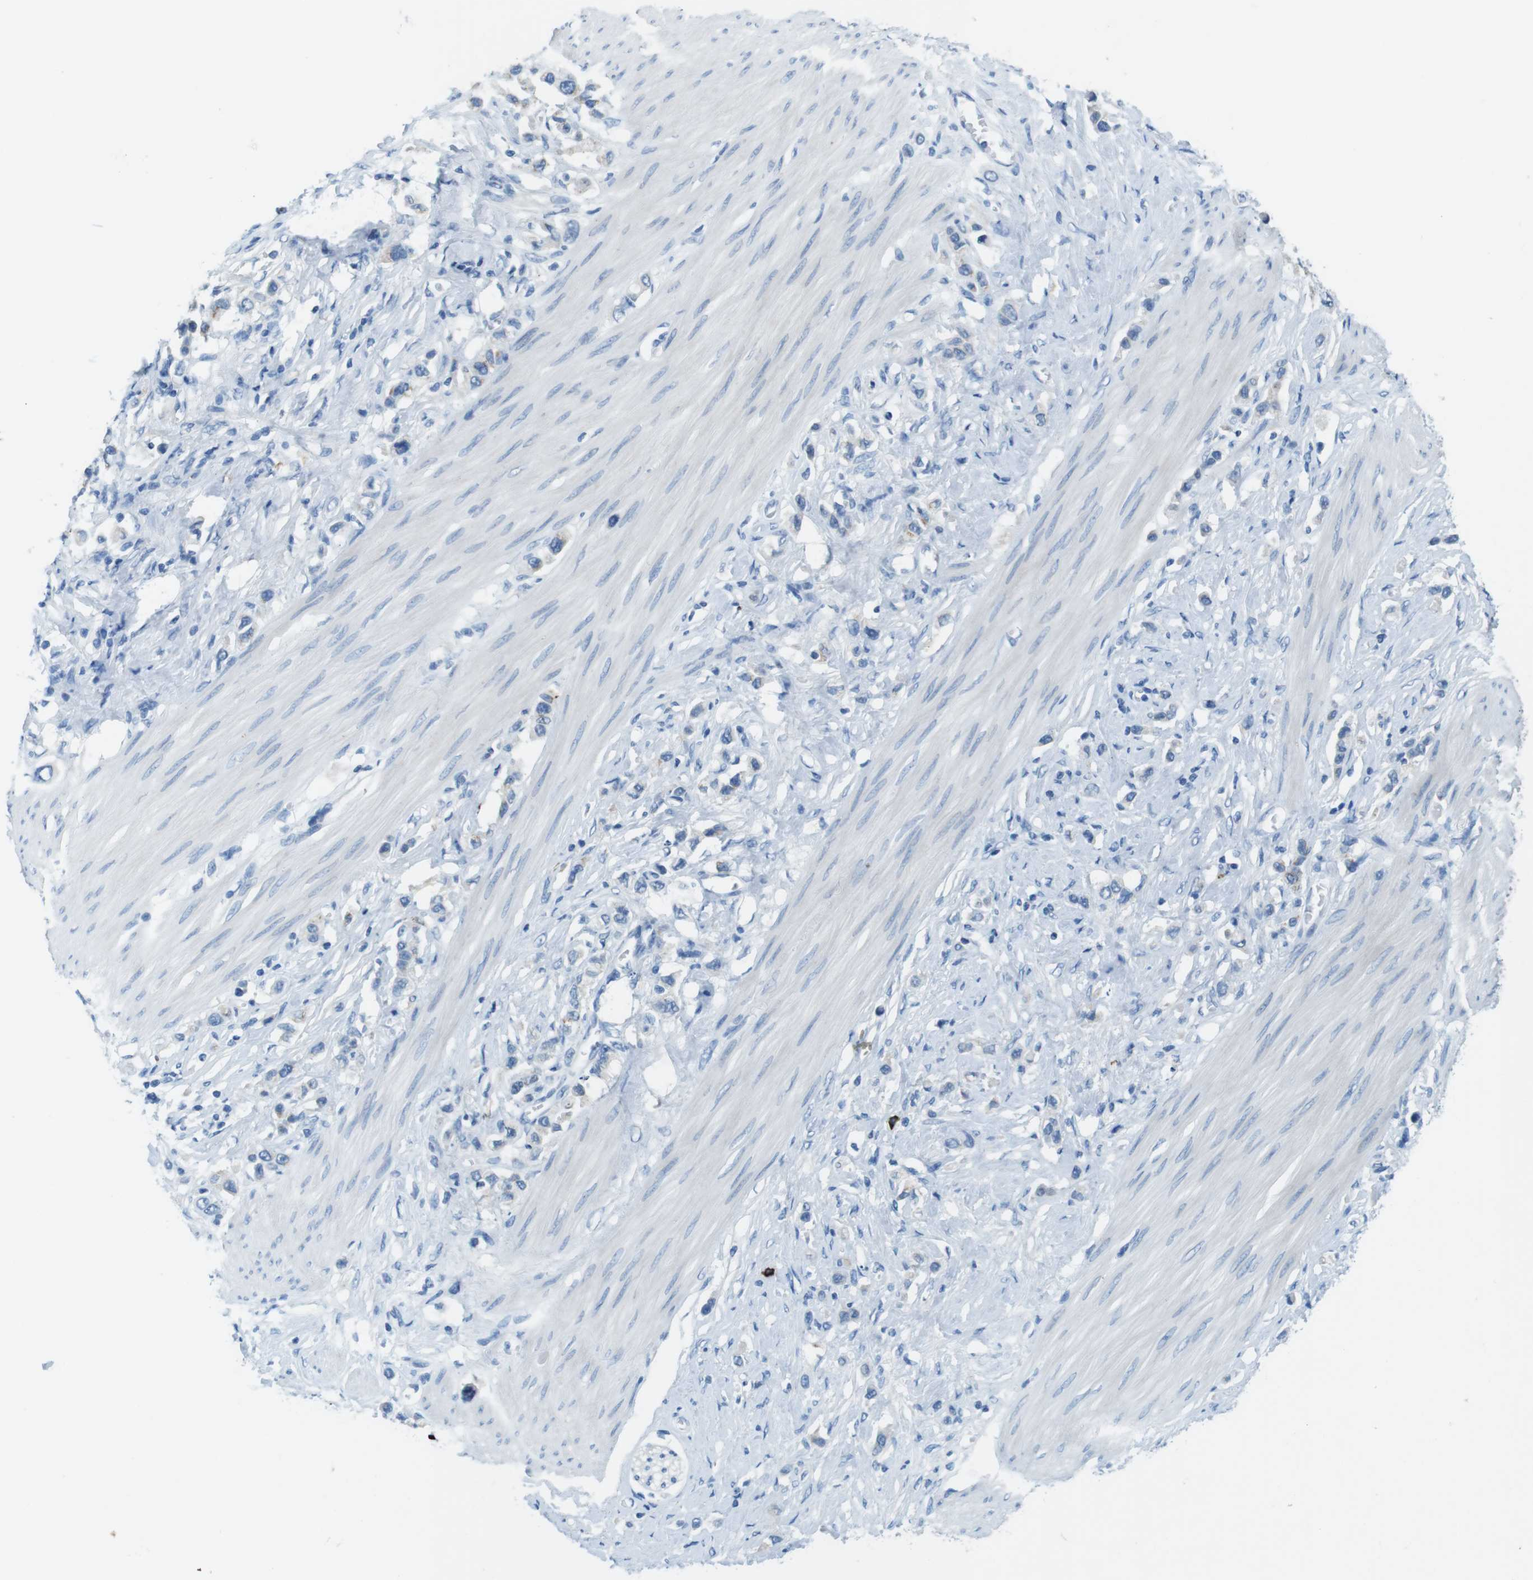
{"staining": {"intensity": "negative", "quantity": "none", "location": "none"}, "tissue": "stomach cancer", "cell_type": "Tumor cells", "image_type": "cancer", "snomed": [{"axis": "morphology", "description": "Adenocarcinoma, NOS"}, {"axis": "topography", "description": "Stomach"}], "caption": "The image displays no significant positivity in tumor cells of adenocarcinoma (stomach).", "gene": "SLC35A3", "patient": {"sex": "female", "age": 65}}